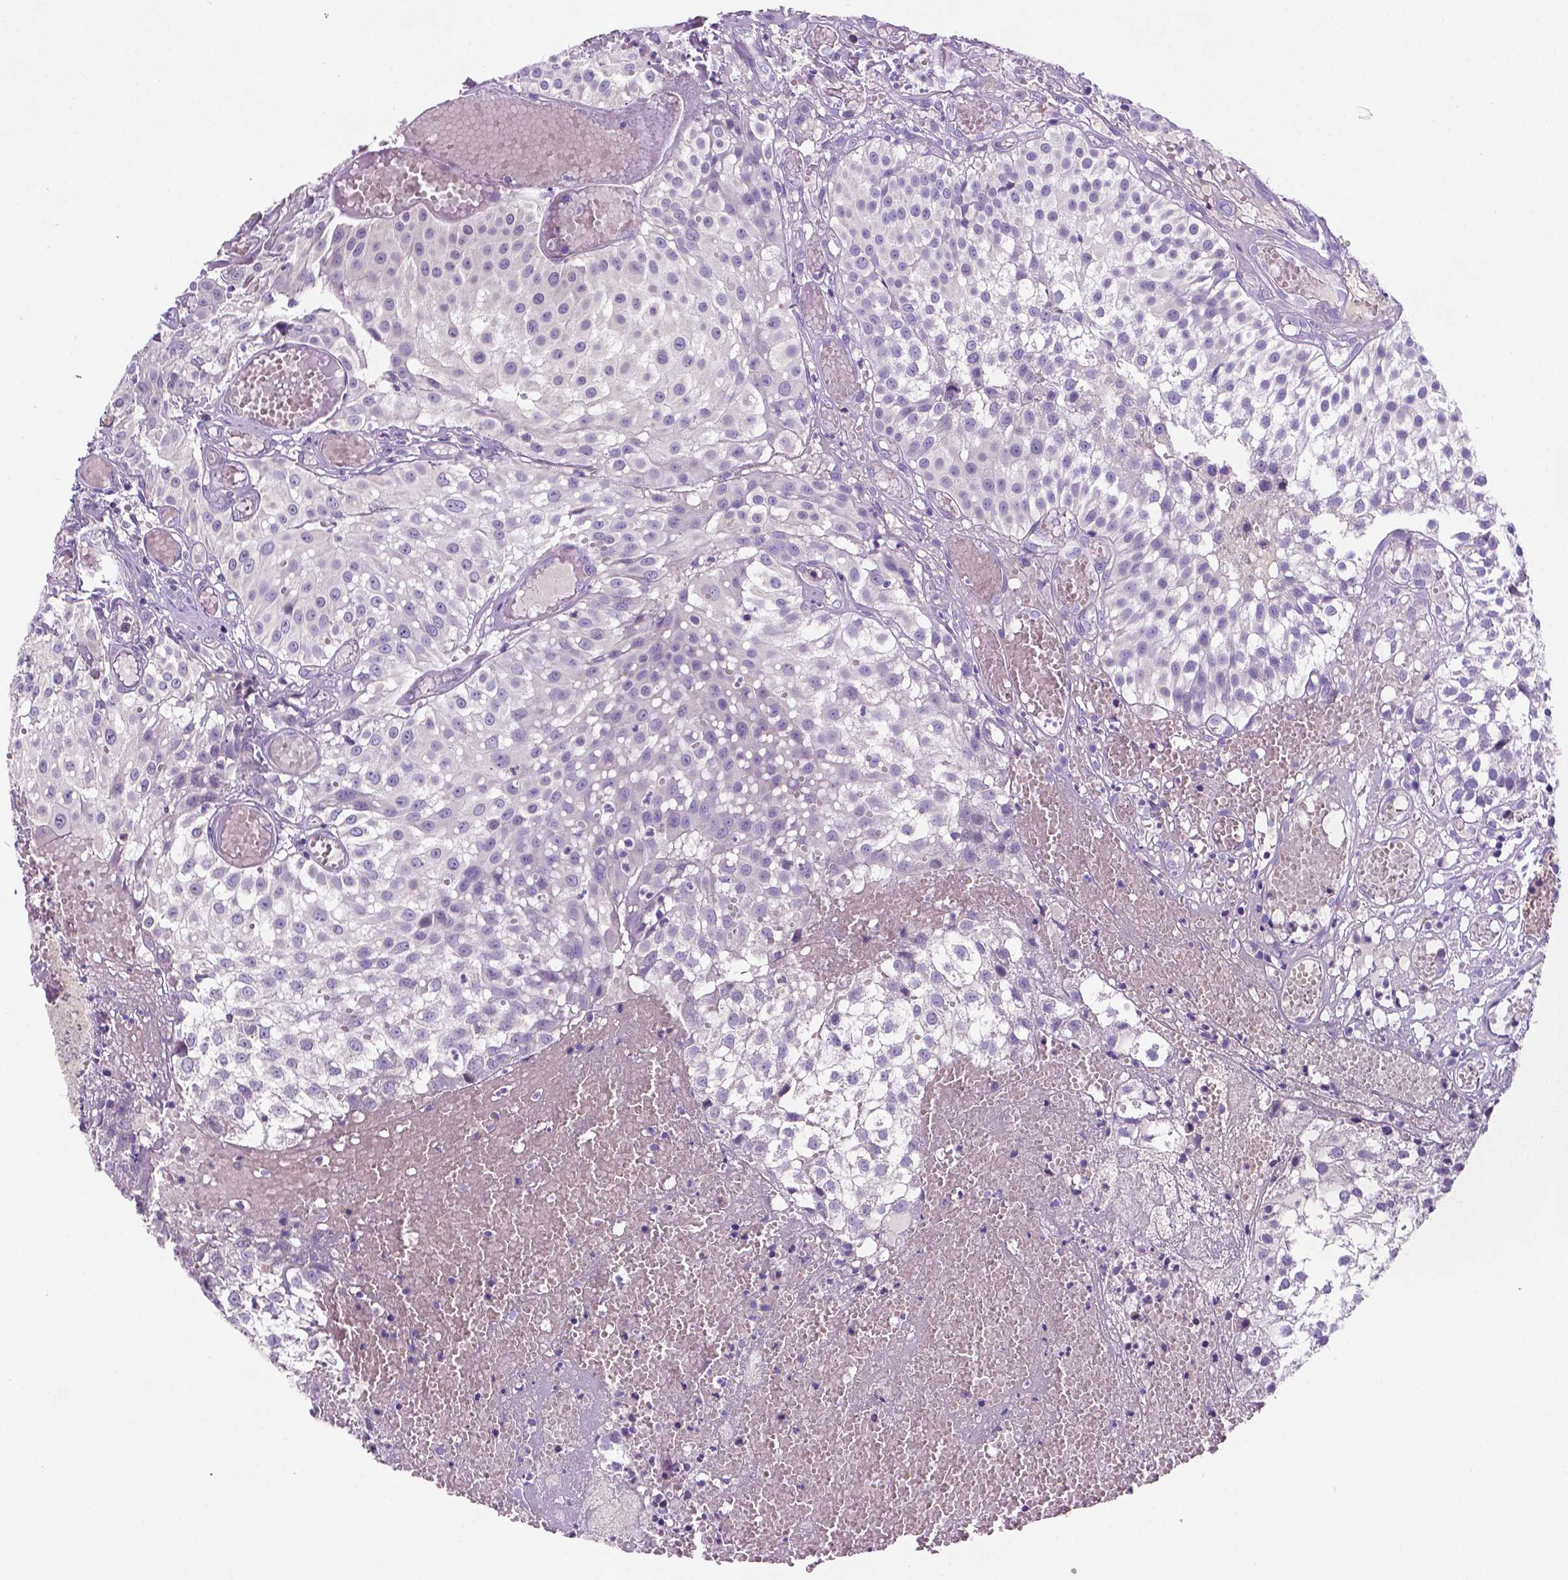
{"staining": {"intensity": "negative", "quantity": "none", "location": "none"}, "tissue": "urothelial cancer", "cell_type": "Tumor cells", "image_type": "cancer", "snomed": [{"axis": "morphology", "description": "Urothelial carcinoma, Low grade"}, {"axis": "topography", "description": "Urinary bladder"}], "caption": "A histopathology image of urothelial cancer stained for a protein displays no brown staining in tumor cells.", "gene": "TM4SF20", "patient": {"sex": "male", "age": 79}}